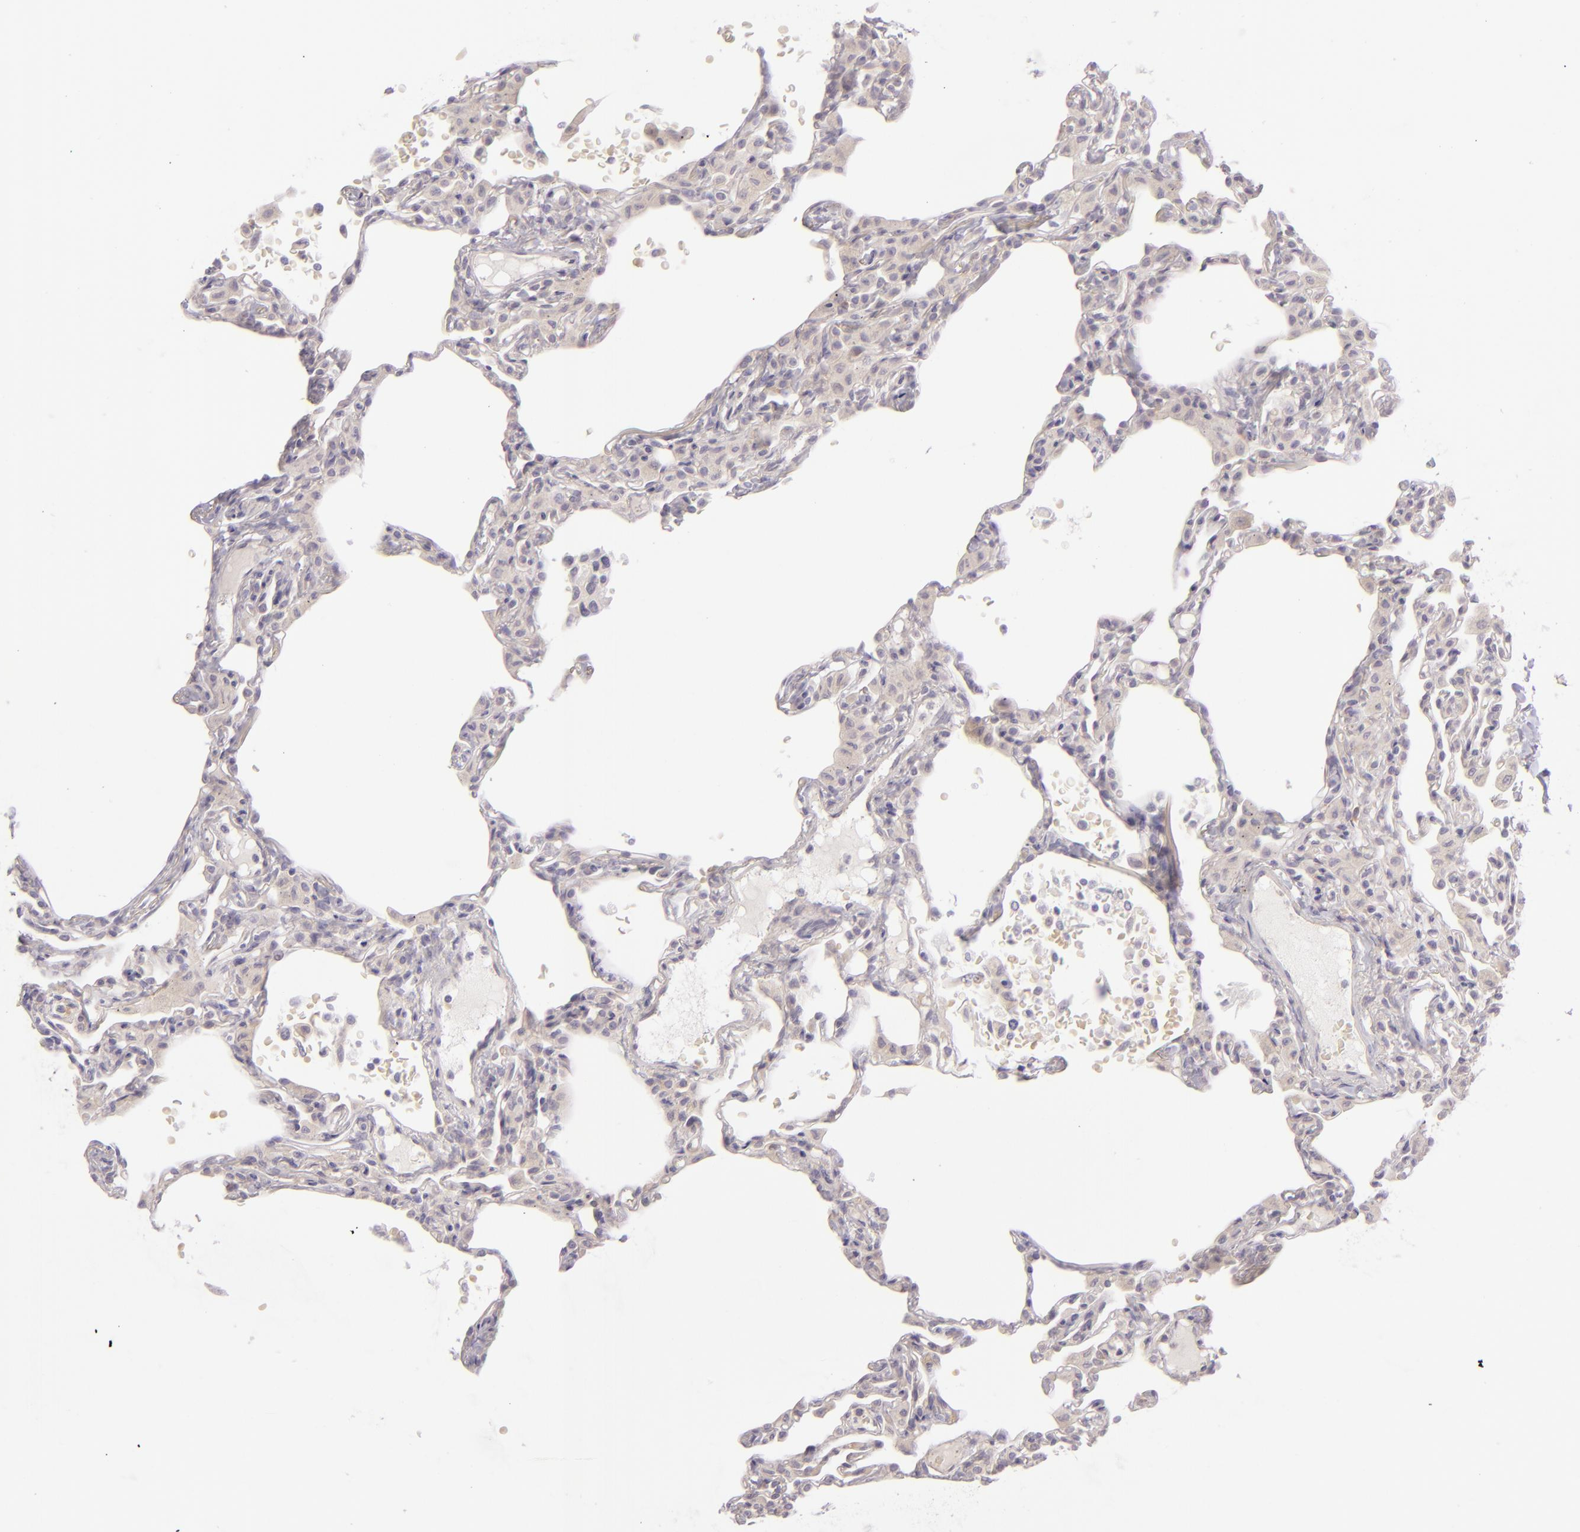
{"staining": {"intensity": "negative", "quantity": "none", "location": "none"}, "tissue": "lung", "cell_type": "Alveolar cells", "image_type": "normal", "snomed": [{"axis": "morphology", "description": "Normal tissue, NOS"}, {"axis": "topography", "description": "Lung"}], "caption": "Human lung stained for a protein using immunohistochemistry (IHC) reveals no expression in alveolar cells.", "gene": "ZC3H7B", "patient": {"sex": "female", "age": 49}}